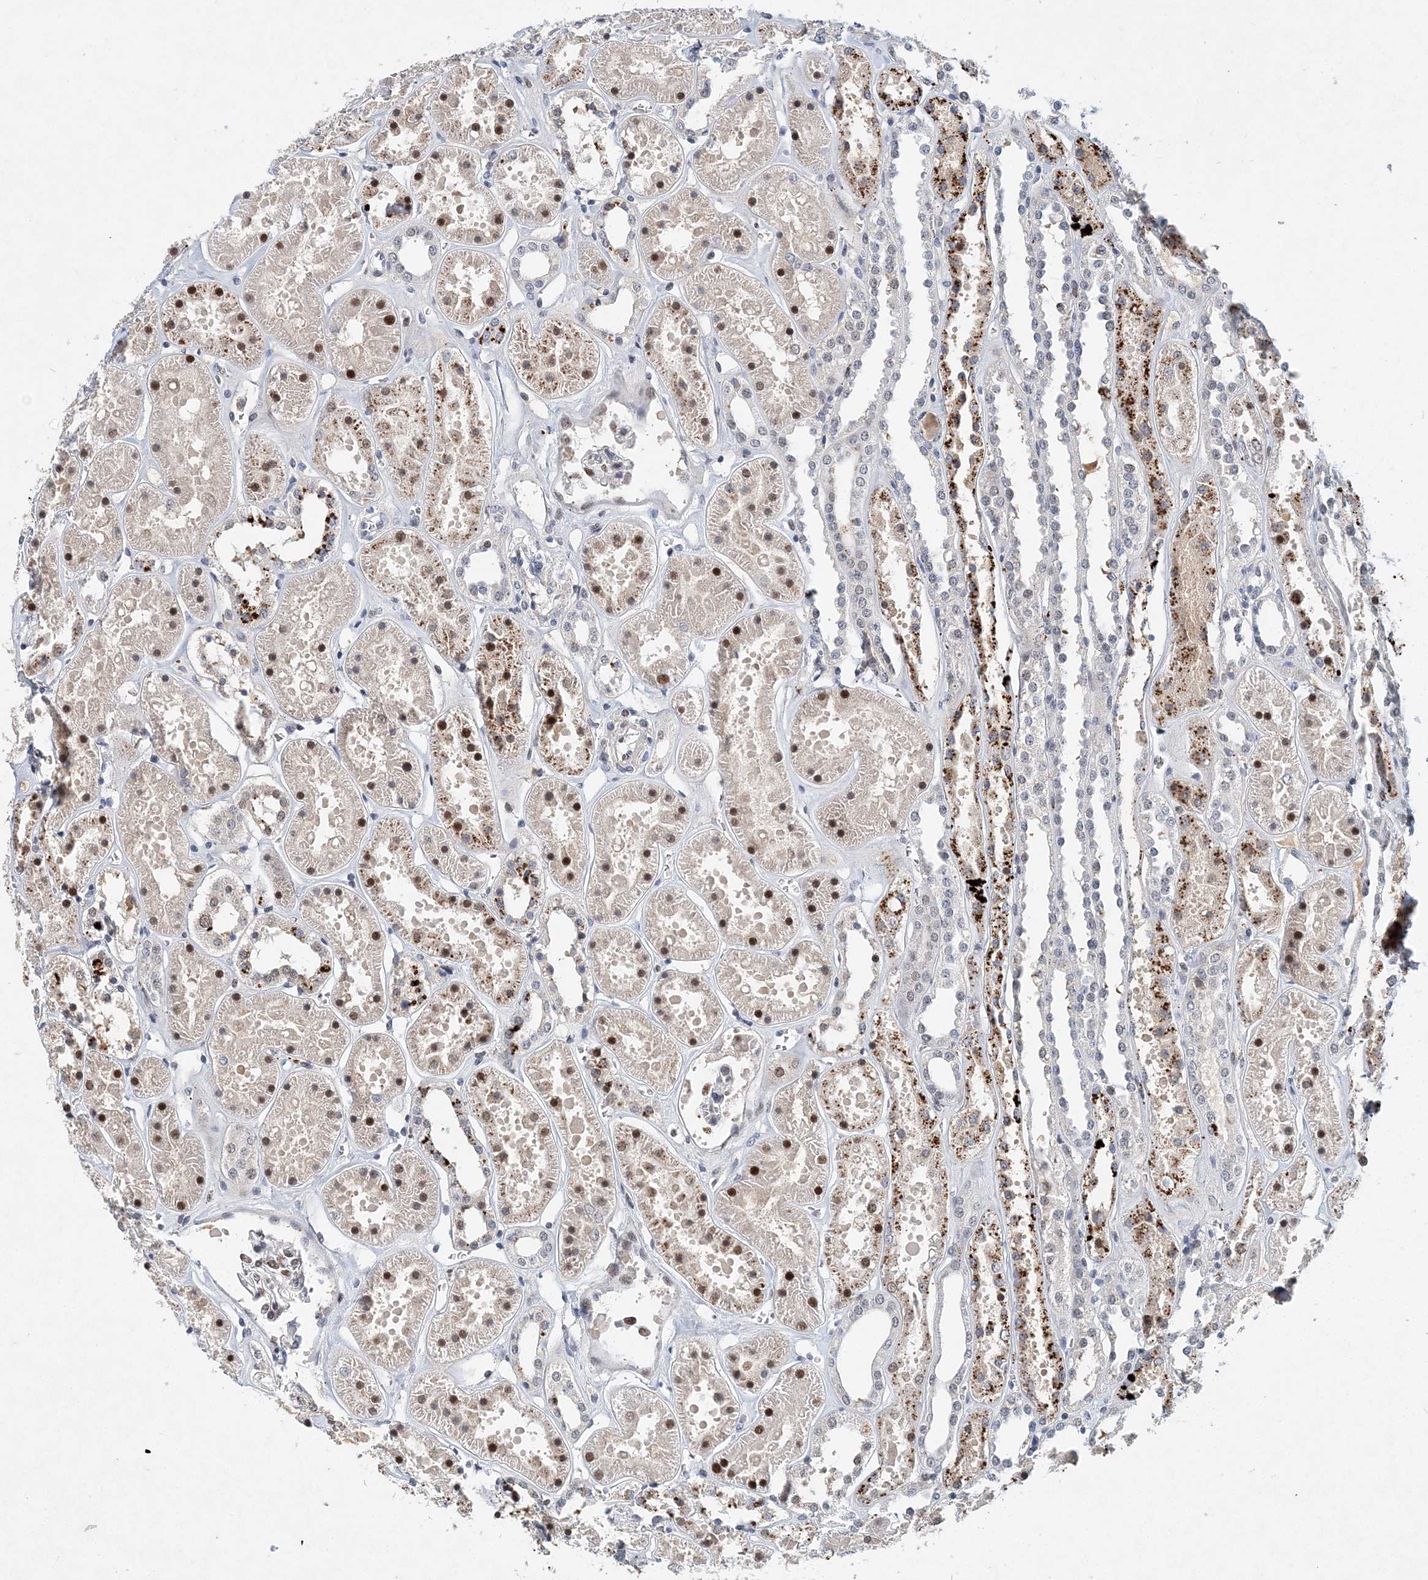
{"staining": {"intensity": "moderate", "quantity": "<25%", "location": "nuclear"}, "tissue": "kidney", "cell_type": "Cells in glomeruli", "image_type": "normal", "snomed": [{"axis": "morphology", "description": "Normal tissue, NOS"}, {"axis": "topography", "description": "Kidney"}], "caption": "The immunohistochemical stain highlights moderate nuclear staining in cells in glomeruli of unremarkable kidney. Using DAB (3,3'-diaminobenzidine) (brown) and hematoxylin (blue) stains, captured at high magnification using brightfield microscopy.", "gene": "KPNA4", "patient": {"sex": "female", "age": 41}}